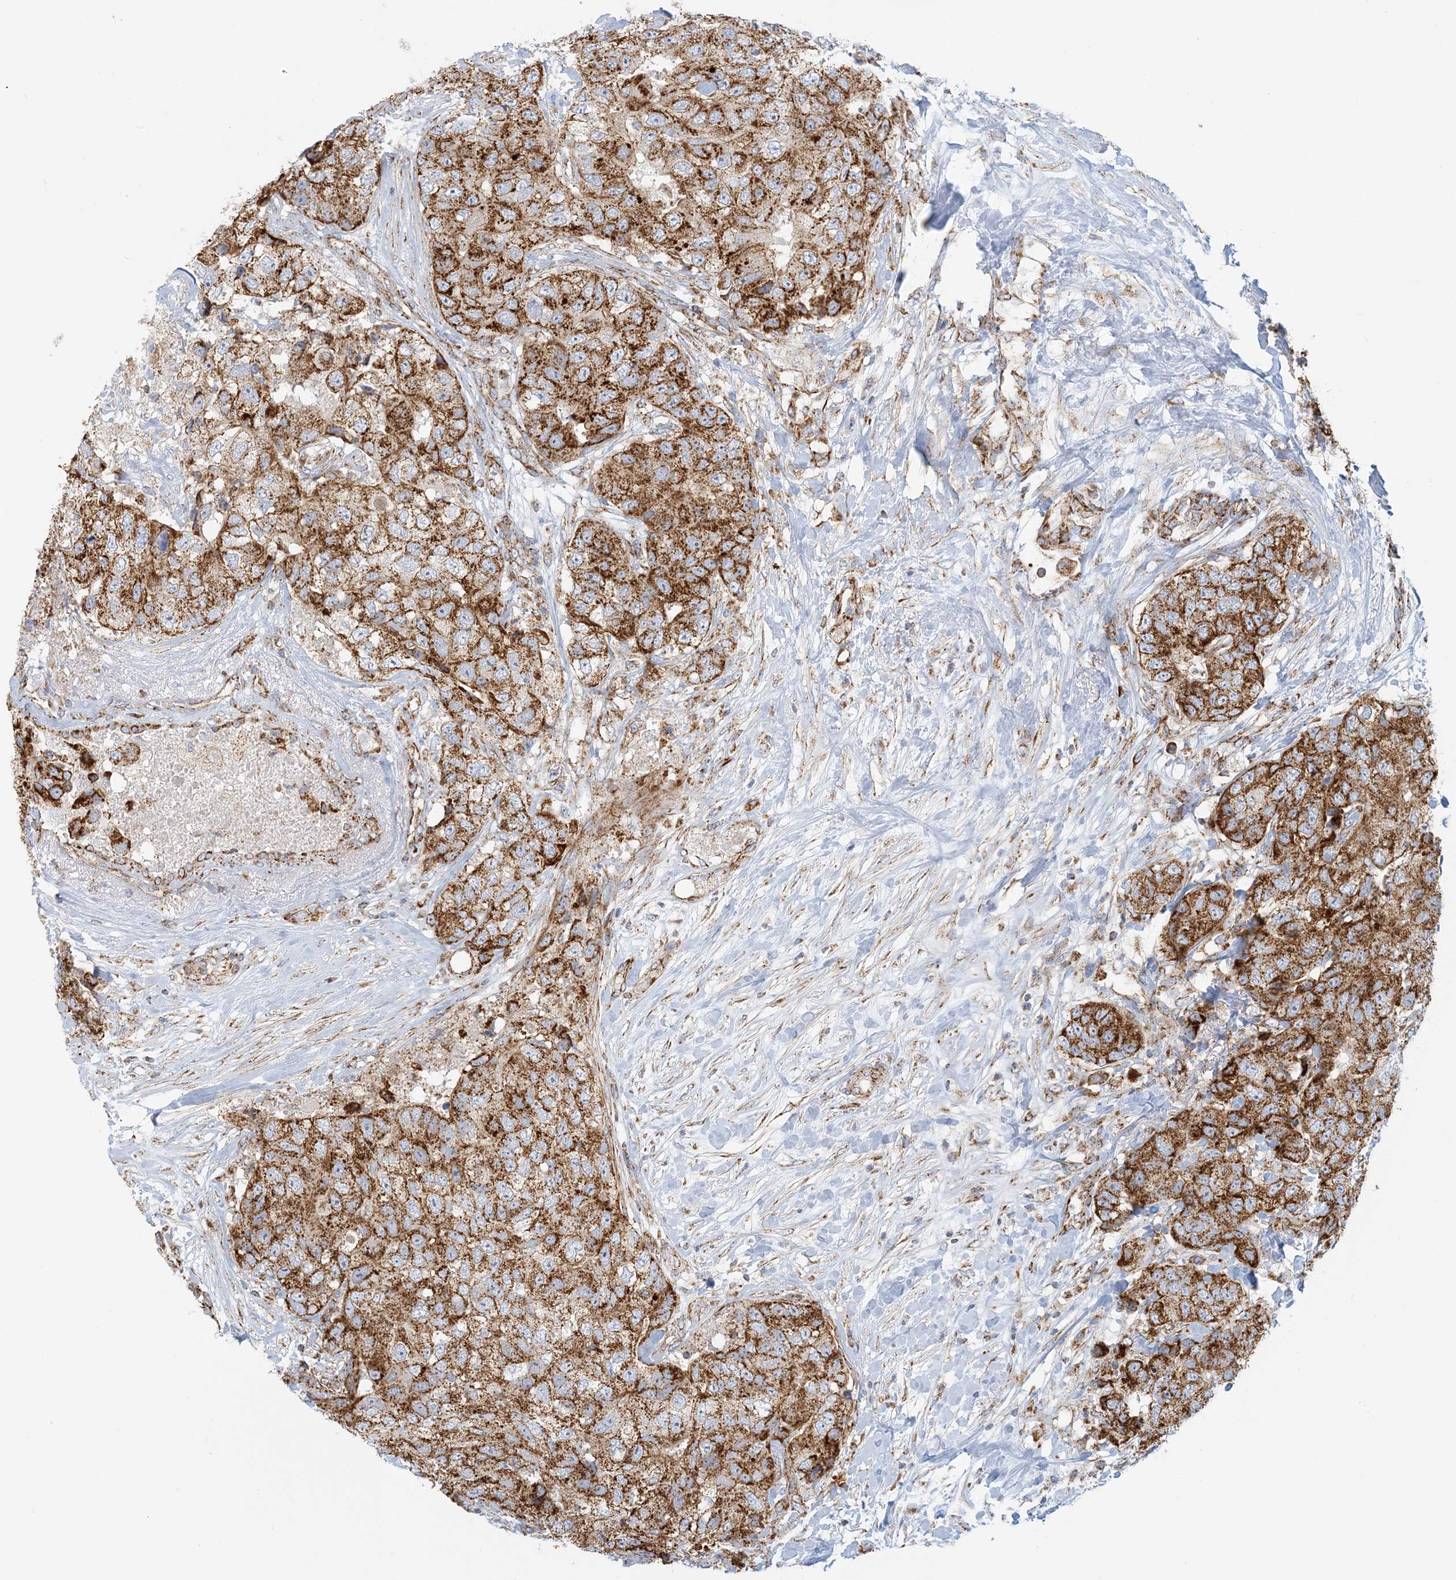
{"staining": {"intensity": "strong", "quantity": ">75%", "location": "cytoplasmic/membranous"}, "tissue": "breast cancer", "cell_type": "Tumor cells", "image_type": "cancer", "snomed": [{"axis": "morphology", "description": "Duct carcinoma"}, {"axis": "topography", "description": "Breast"}], "caption": "Breast cancer (infiltrating ductal carcinoma) stained with a brown dye displays strong cytoplasmic/membranous positive staining in about >75% of tumor cells.", "gene": "COA3", "patient": {"sex": "female", "age": 62}}